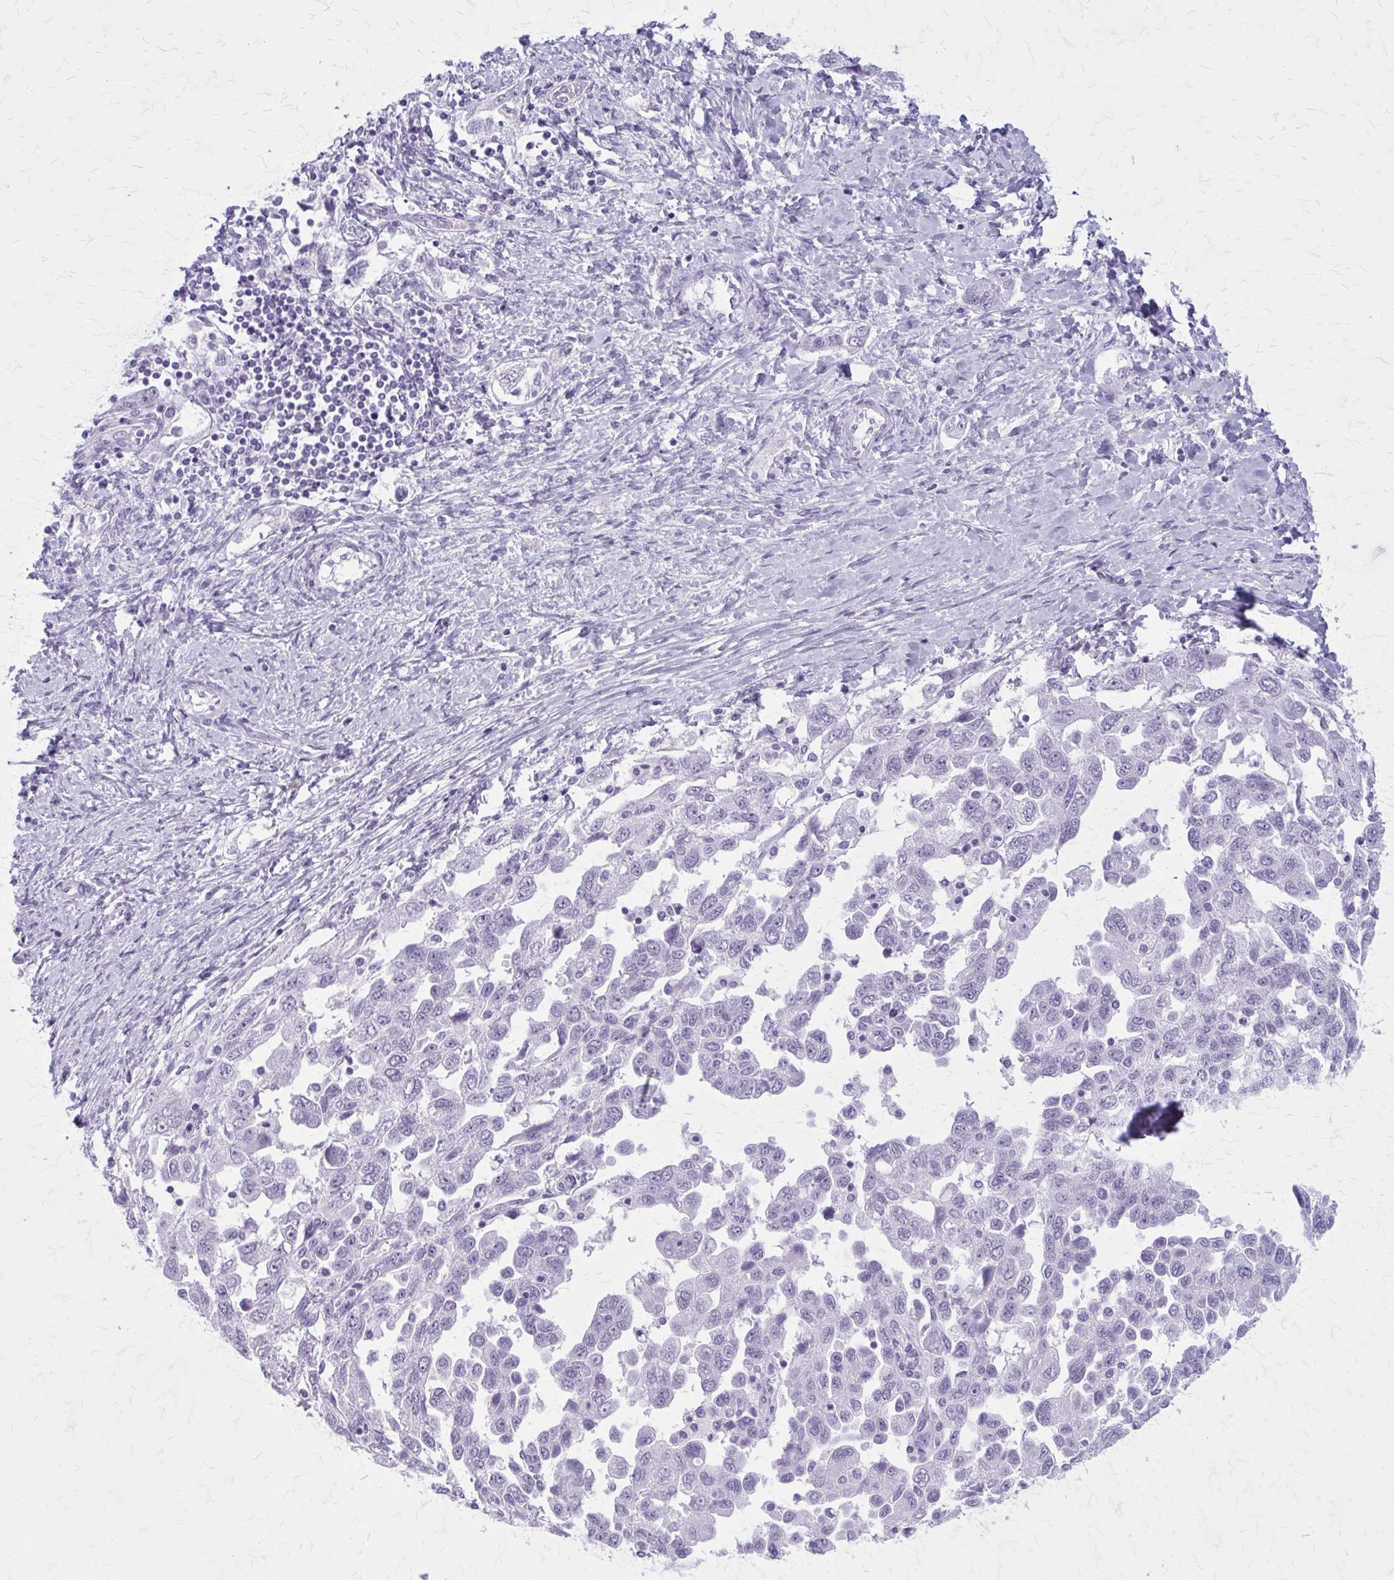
{"staining": {"intensity": "negative", "quantity": "none", "location": "none"}, "tissue": "ovarian cancer", "cell_type": "Tumor cells", "image_type": "cancer", "snomed": [{"axis": "morphology", "description": "Carcinoma, NOS"}, {"axis": "morphology", "description": "Cystadenocarcinoma, serous, NOS"}, {"axis": "topography", "description": "Ovary"}], "caption": "Micrograph shows no protein positivity in tumor cells of ovarian cancer (carcinoma) tissue.", "gene": "GAD1", "patient": {"sex": "female", "age": 69}}